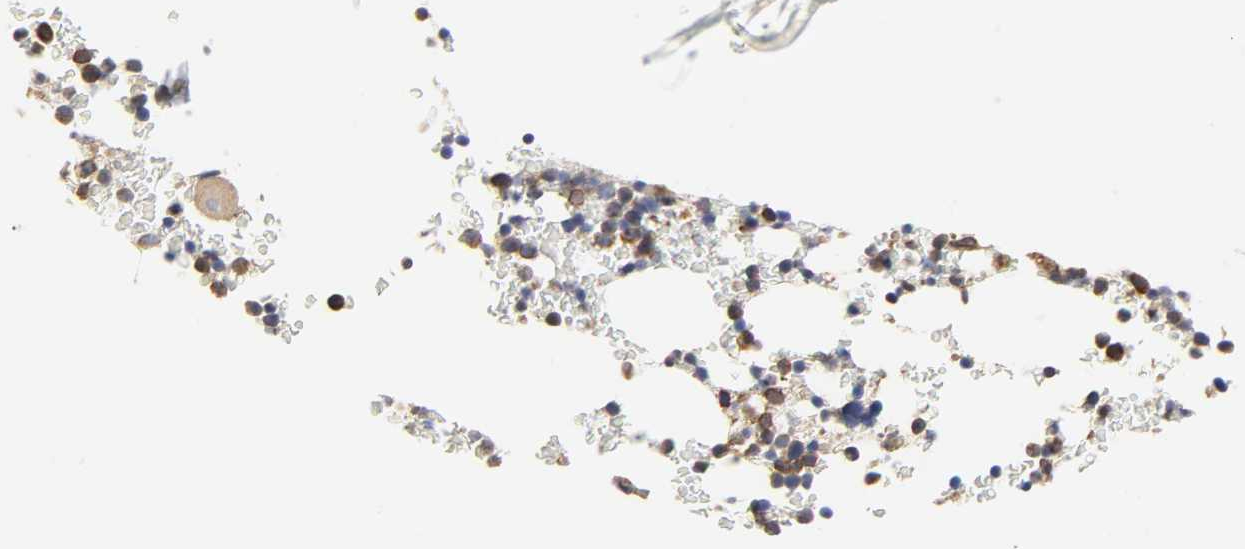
{"staining": {"intensity": "moderate", "quantity": "25%-75%", "location": "cytoplasmic/membranous"}, "tissue": "bone marrow", "cell_type": "Hematopoietic cells", "image_type": "normal", "snomed": [{"axis": "morphology", "description": "Normal tissue, NOS"}, {"axis": "topography", "description": "Bone marrow"}], "caption": "This image exhibits benign bone marrow stained with immunohistochemistry (IHC) to label a protein in brown. The cytoplasmic/membranous of hematopoietic cells show moderate positivity for the protein. Nuclei are counter-stained blue.", "gene": "HCK", "patient": {"sex": "female", "age": 66}}